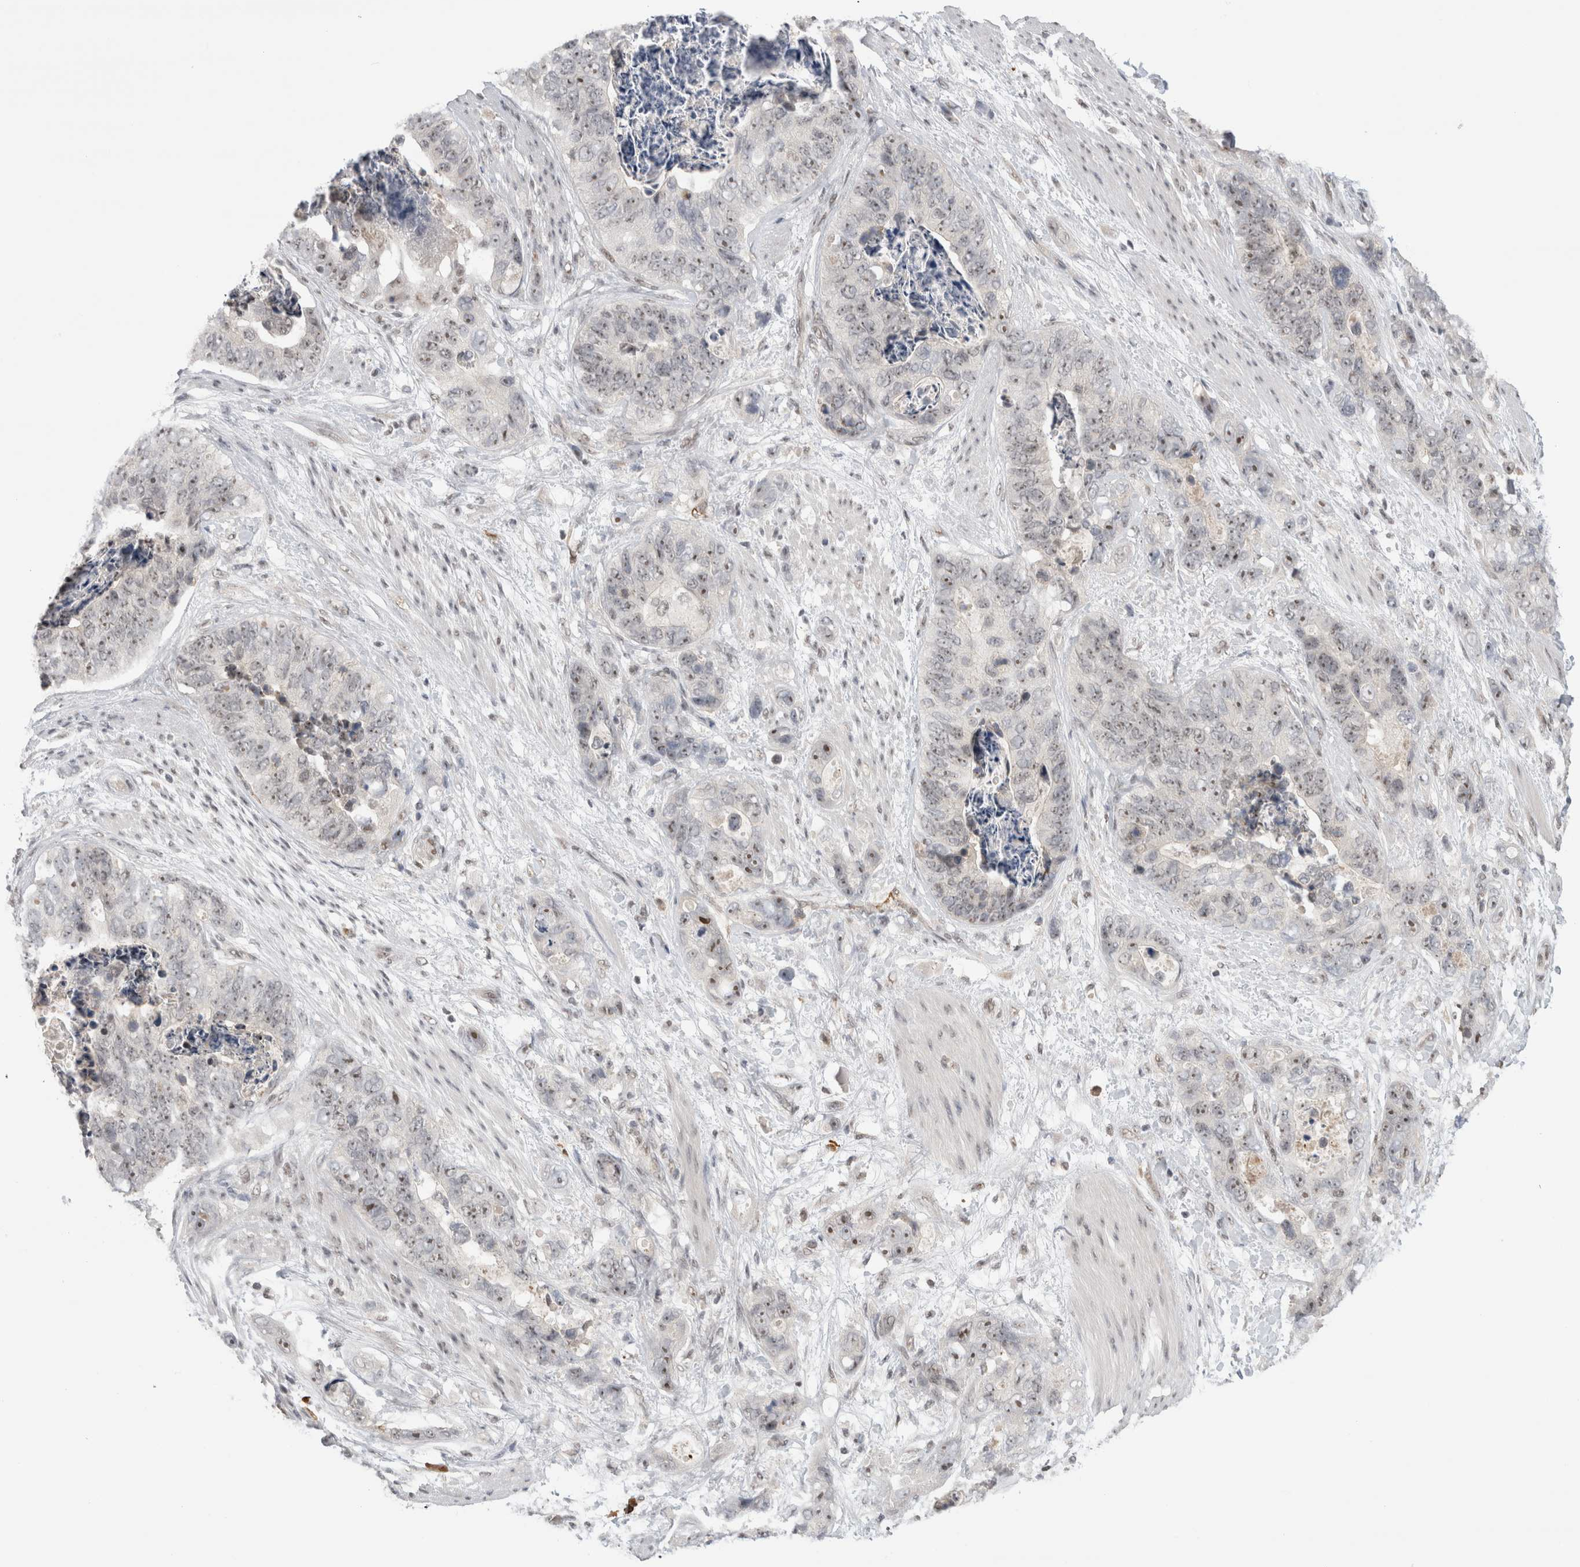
{"staining": {"intensity": "weak", "quantity": "25%-75%", "location": "nuclear"}, "tissue": "stomach cancer", "cell_type": "Tumor cells", "image_type": "cancer", "snomed": [{"axis": "morphology", "description": "Normal tissue, NOS"}, {"axis": "morphology", "description": "Adenocarcinoma, NOS"}, {"axis": "topography", "description": "Stomach"}], "caption": "DAB (3,3'-diaminobenzidine) immunohistochemical staining of adenocarcinoma (stomach) reveals weak nuclear protein expression in about 25%-75% of tumor cells. The staining was performed using DAB (3,3'-diaminobenzidine), with brown indicating positive protein expression. Nuclei are stained blue with hematoxylin.", "gene": "ZNF24", "patient": {"sex": "female", "age": 89}}